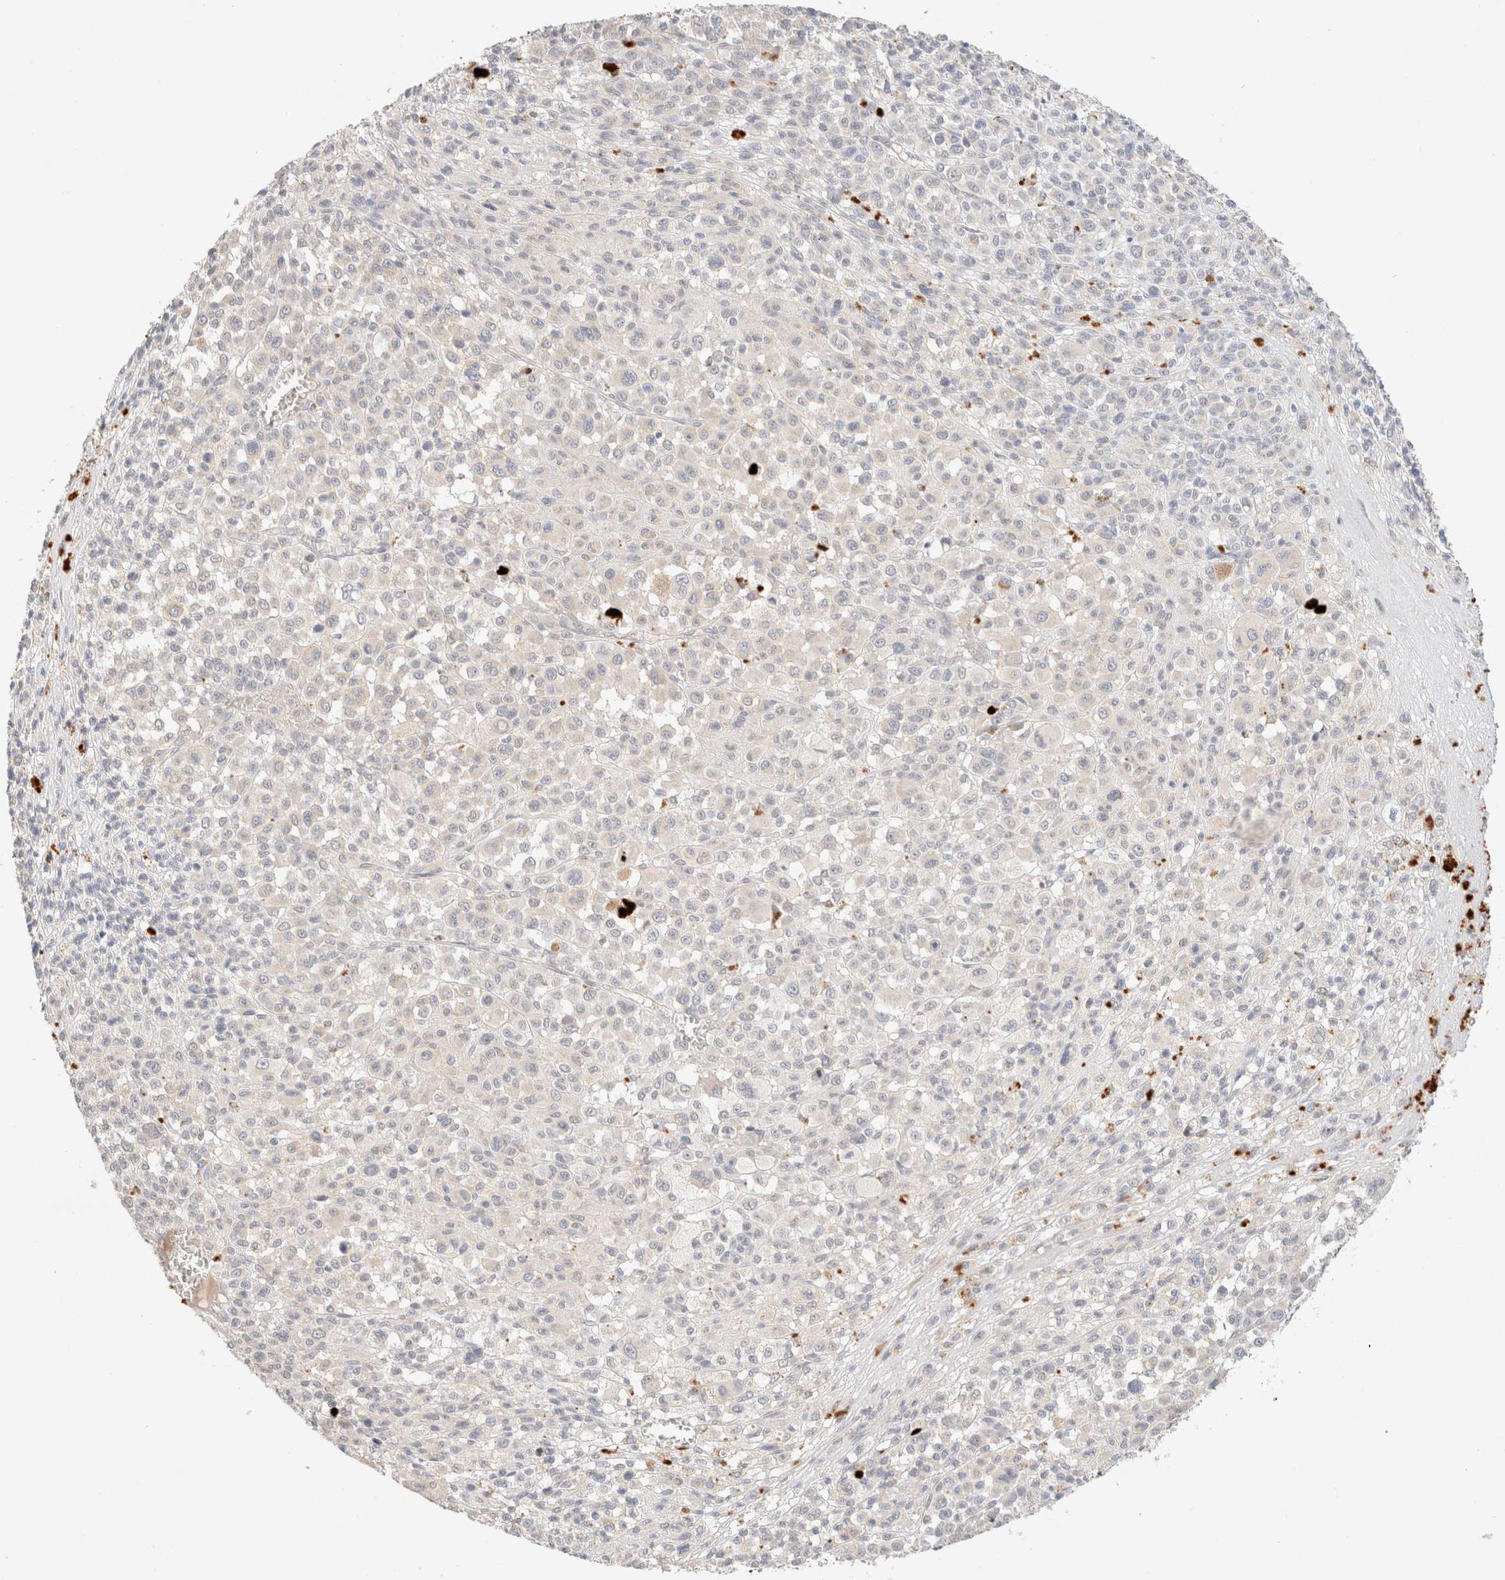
{"staining": {"intensity": "negative", "quantity": "none", "location": "none"}, "tissue": "melanoma", "cell_type": "Tumor cells", "image_type": "cancer", "snomed": [{"axis": "morphology", "description": "Malignant melanoma, Metastatic site"}, {"axis": "topography", "description": "Skin"}], "caption": "Malignant melanoma (metastatic site) was stained to show a protein in brown. There is no significant staining in tumor cells.", "gene": "SNTB1", "patient": {"sex": "female", "age": 74}}